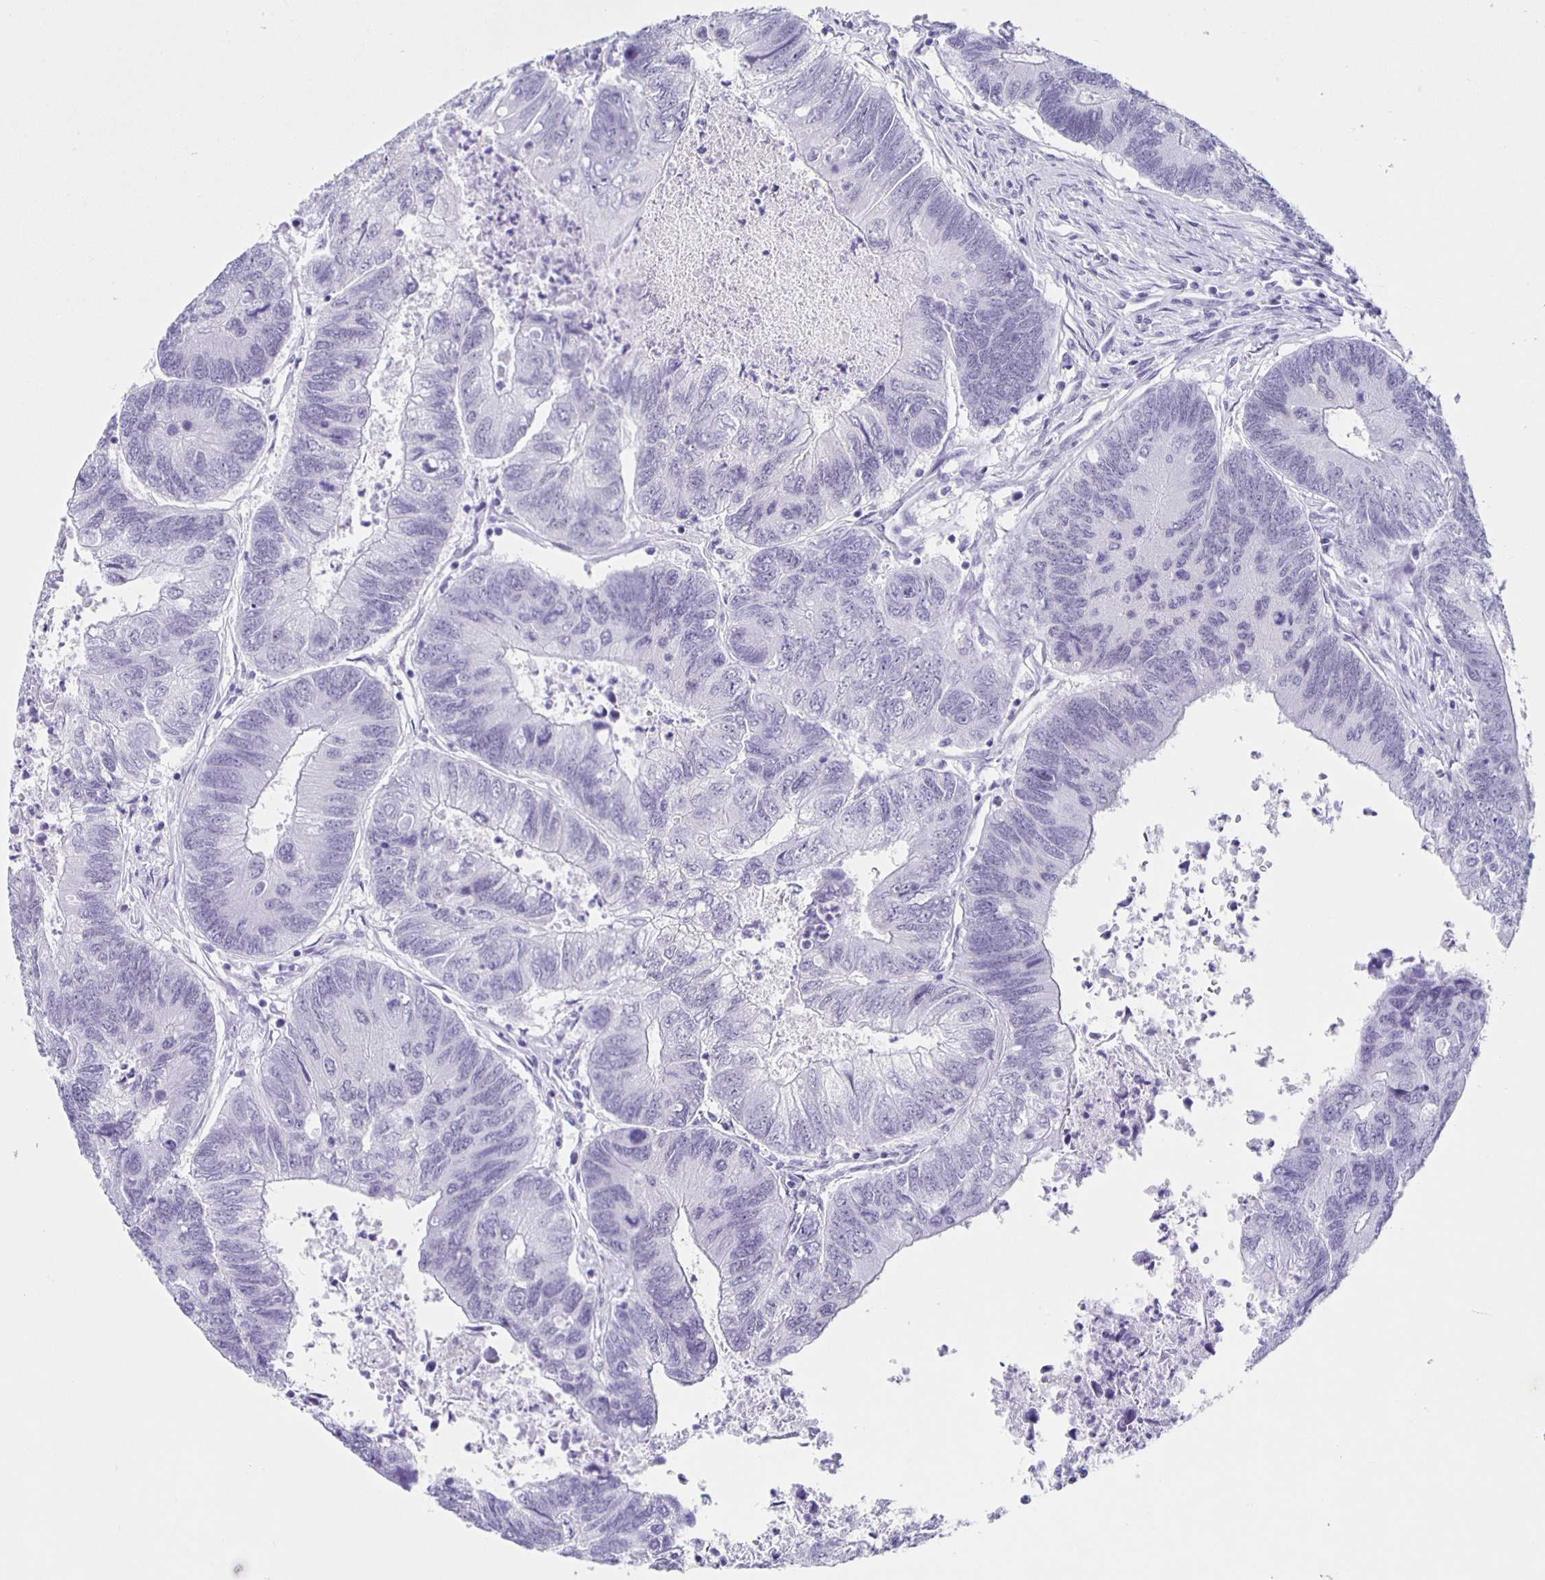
{"staining": {"intensity": "negative", "quantity": "none", "location": "none"}, "tissue": "colorectal cancer", "cell_type": "Tumor cells", "image_type": "cancer", "snomed": [{"axis": "morphology", "description": "Adenocarcinoma, NOS"}, {"axis": "topography", "description": "Colon"}], "caption": "Tumor cells show no significant expression in colorectal cancer (adenocarcinoma). (Immunohistochemistry, brightfield microscopy, high magnification).", "gene": "TPPP", "patient": {"sex": "female", "age": 67}}